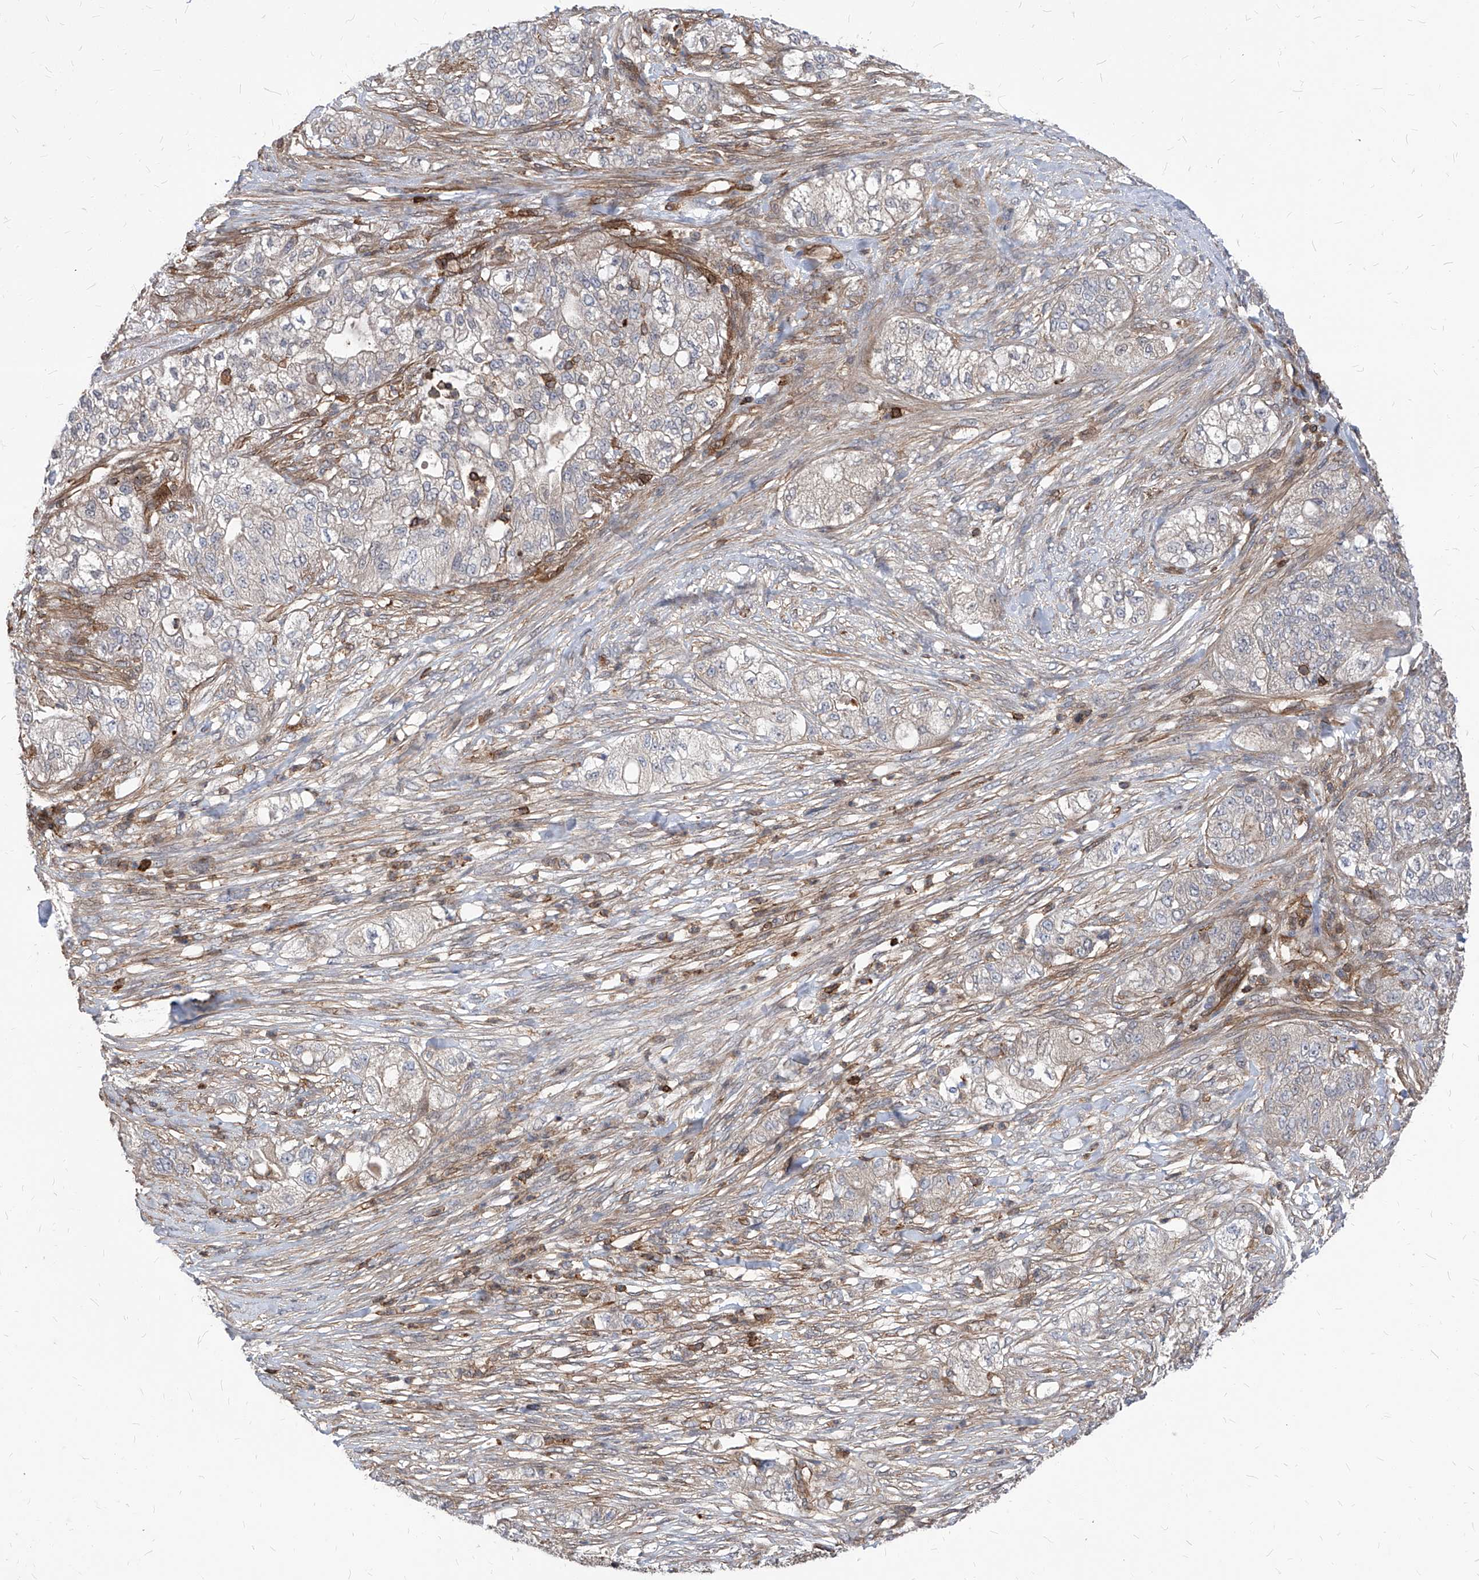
{"staining": {"intensity": "negative", "quantity": "none", "location": "none"}, "tissue": "pancreatic cancer", "cell_type": "Tumor cells", "image_type": "cancer", "snomed": [{"axis": "morphology", "description": "Adenocarcinoma, NOS"}, {"axis": "topography", "description": "Pancreas"}], "caption": "Human pancreatic adenocarcinoma stained for a protein using immunohistochemistry demonstrates no positivity in tumor cells.", "gene": "ABRACL", "patient": {"sex": "female", "age": 78}}